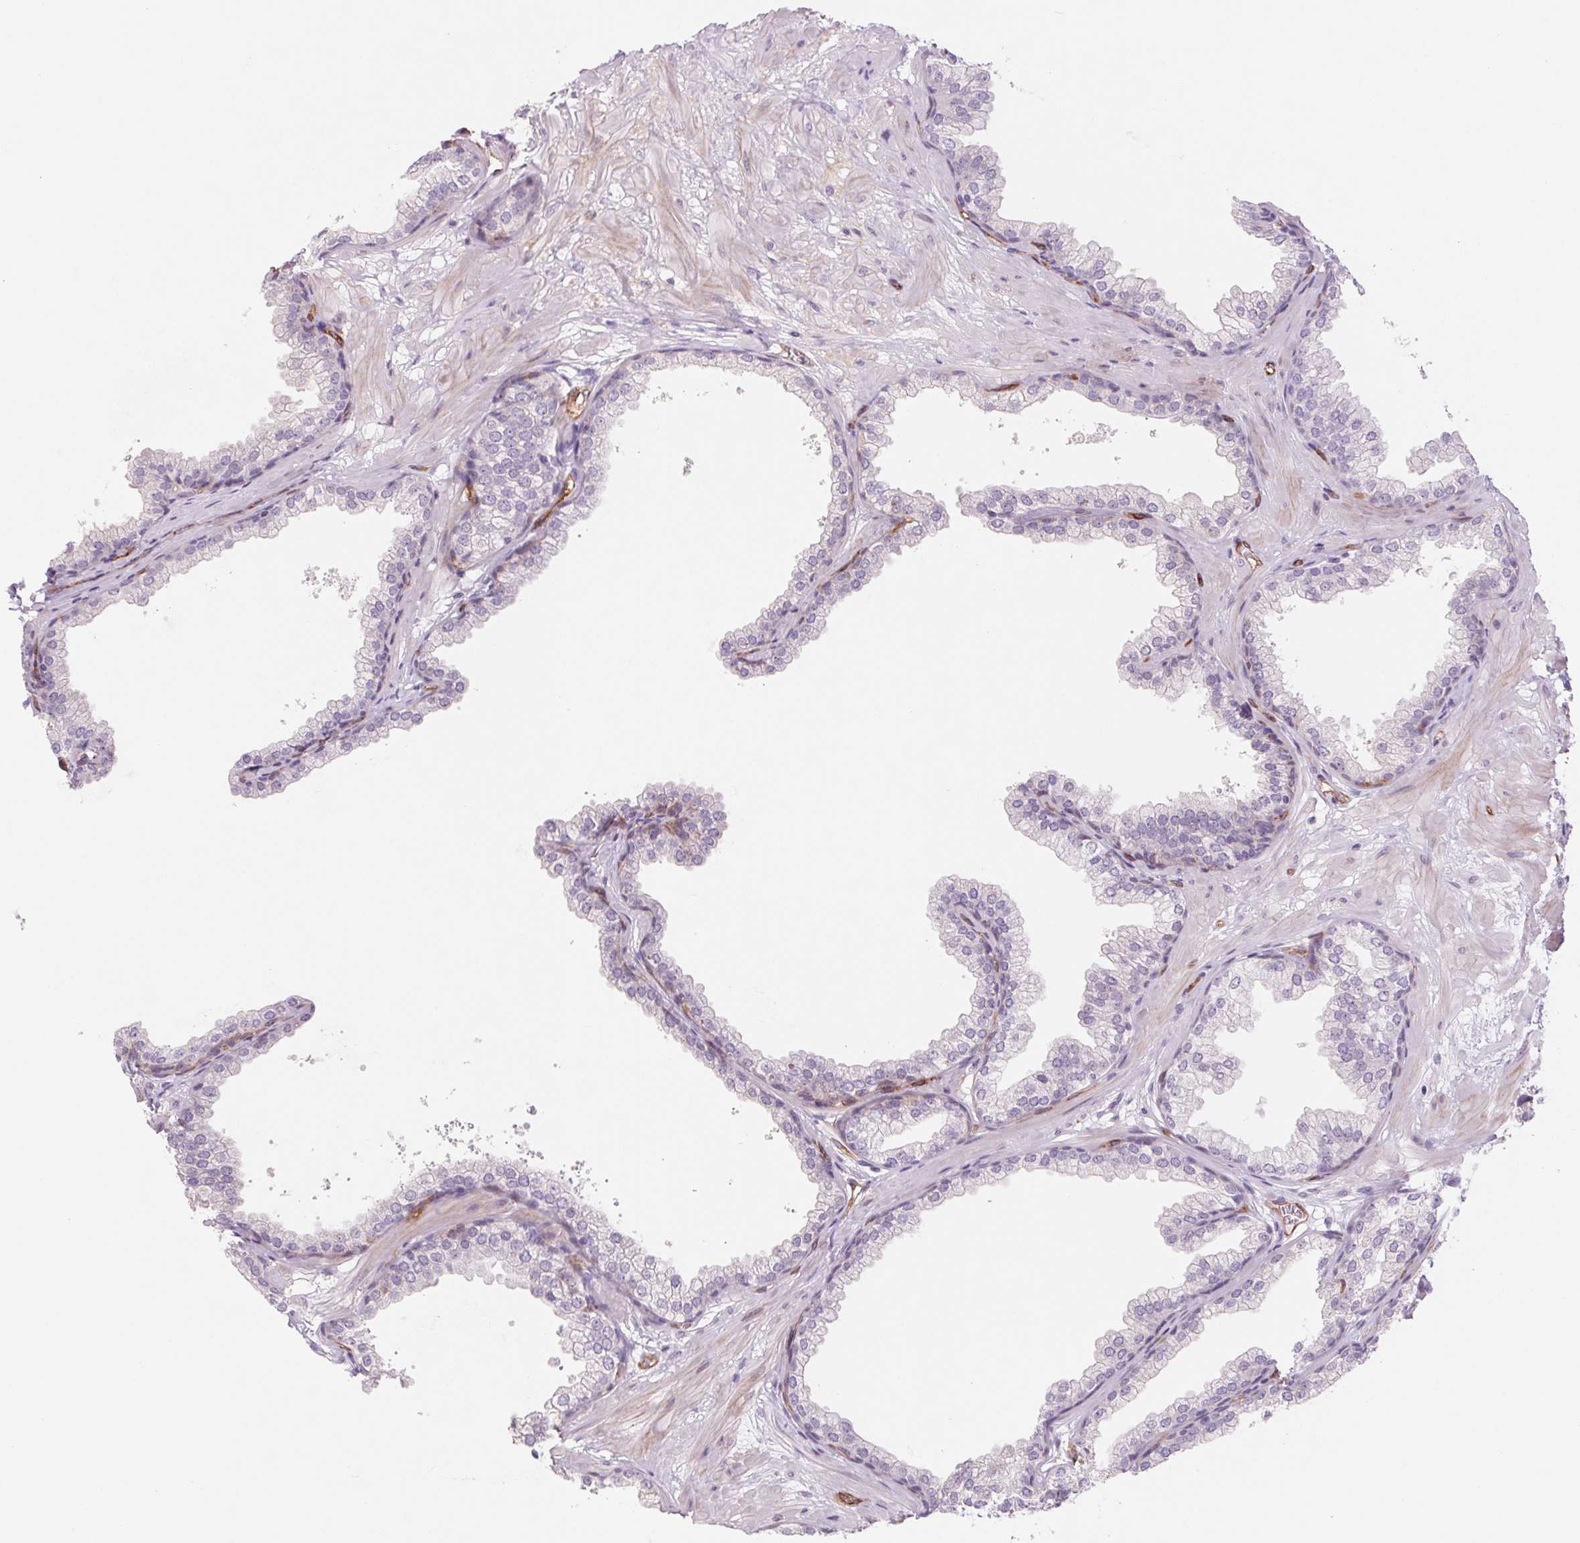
{"staining": {"intensity": "negative", "quantity": "none", "location": "none"}, "tissue": "prostate", "cell_type": "Glandular cells", "image_type": "normal", "snomed": [{"axis": "morphology", "description": "Normal tissue, NOS"}, {"axis": "topography", "description": "Prostate"}], "caption": "The micrograph reveals no significant positivity in glandular cells of prostate. The staining is performed using DAB brown chromogen with nuclei counter-stained in using hematoxylin.", "gene": "MS4A13", "patient": {"sex": "male", "age": 37}}